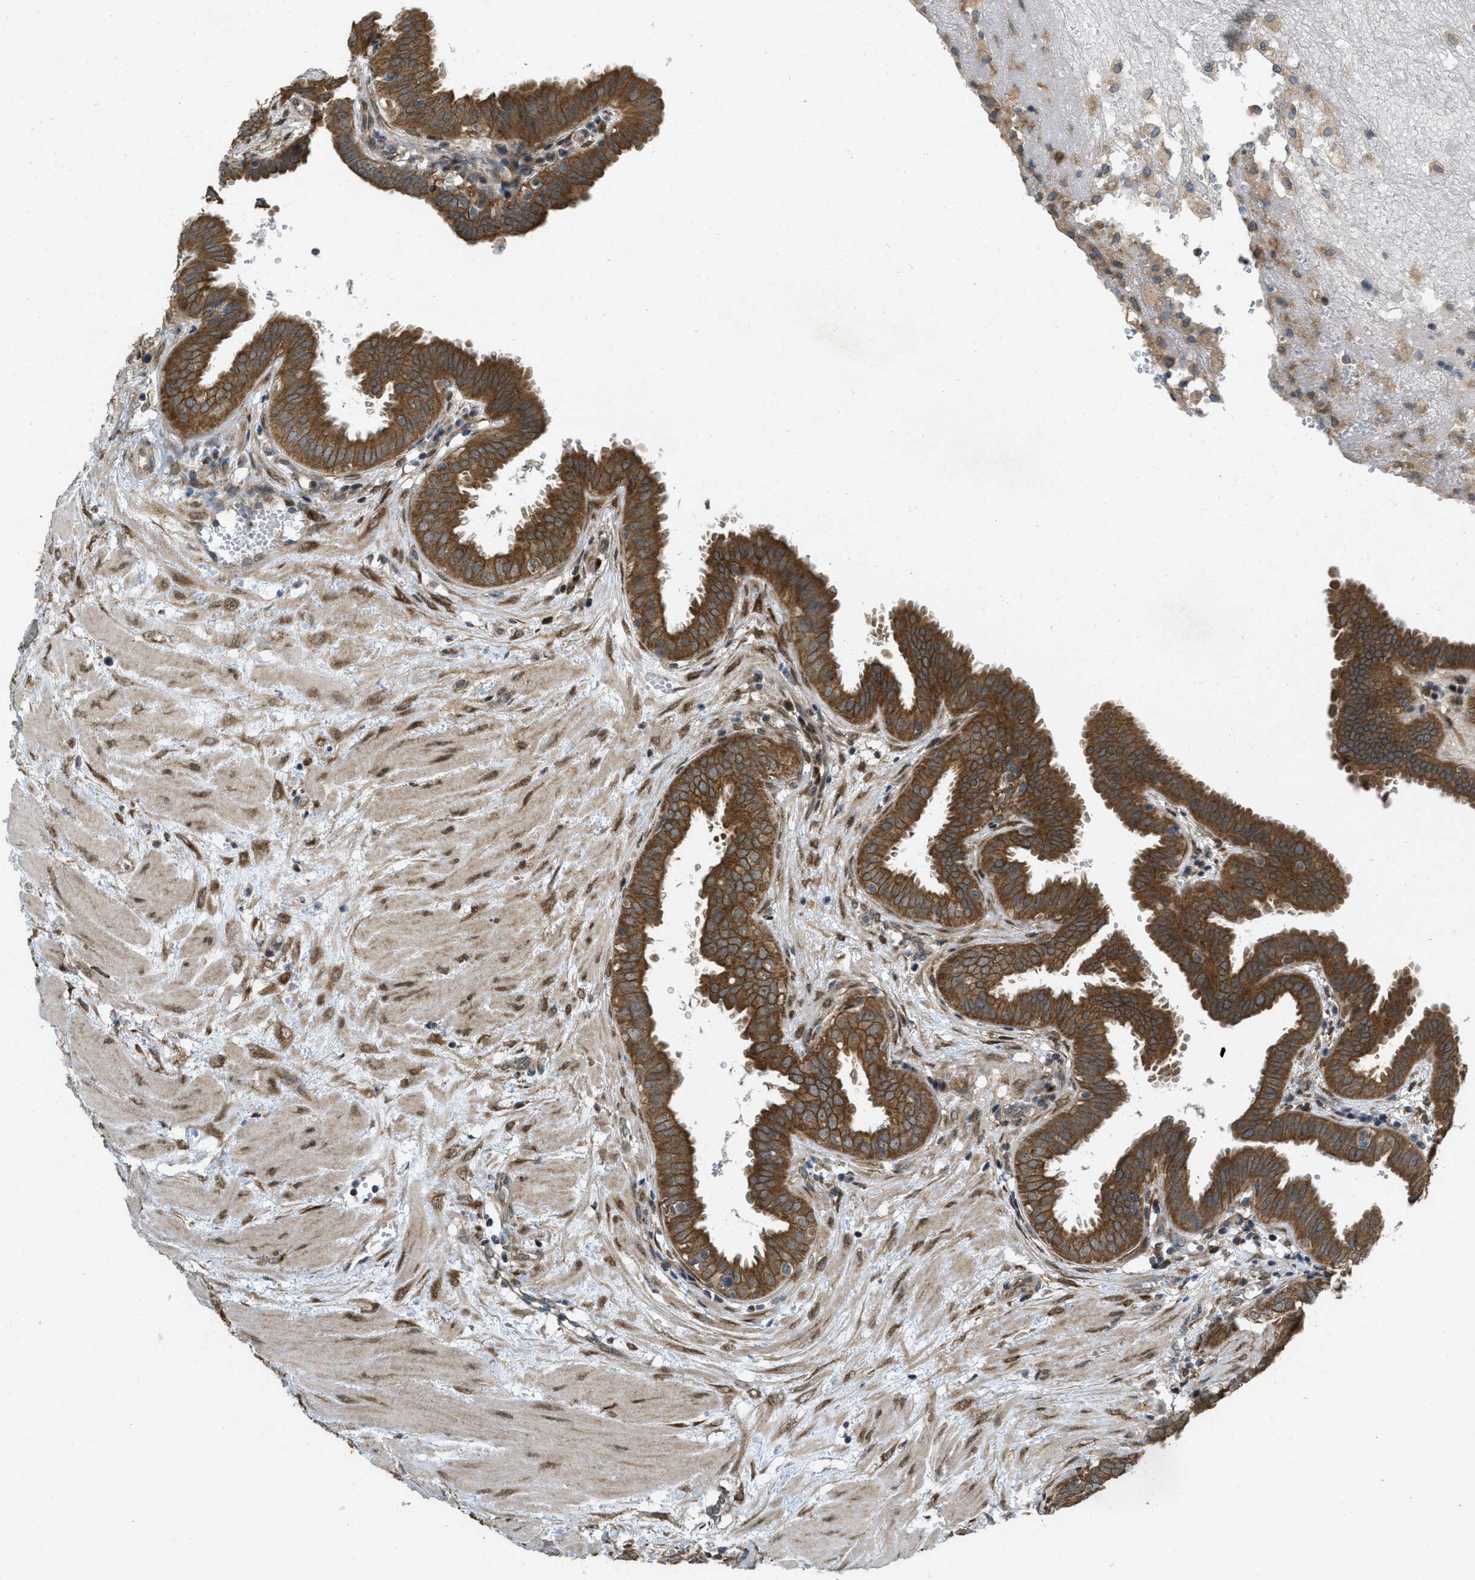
{"staining": {"intensity": "strong", "quantity": ">75%", "location": "cytoplasmic/membranous"}, "tissue": "fallopian tube", "cell_type": "Glandular cells", "image_type": "normal", "snomed": [{"axis": "morphology", "description": "Normal tissue, NOS"}, {"axis": "topography", "description": "Fallopian tube"}, {"axis": "topography", "description": "Placenta"}], "caption": "A micrograph of human fallopian tube stained for a protein reveals strong cytoplasmic/membranous brown staining in glandular cells.", "gene": "IFNLR1", "patient": {"sex": "female", "age": 32}}